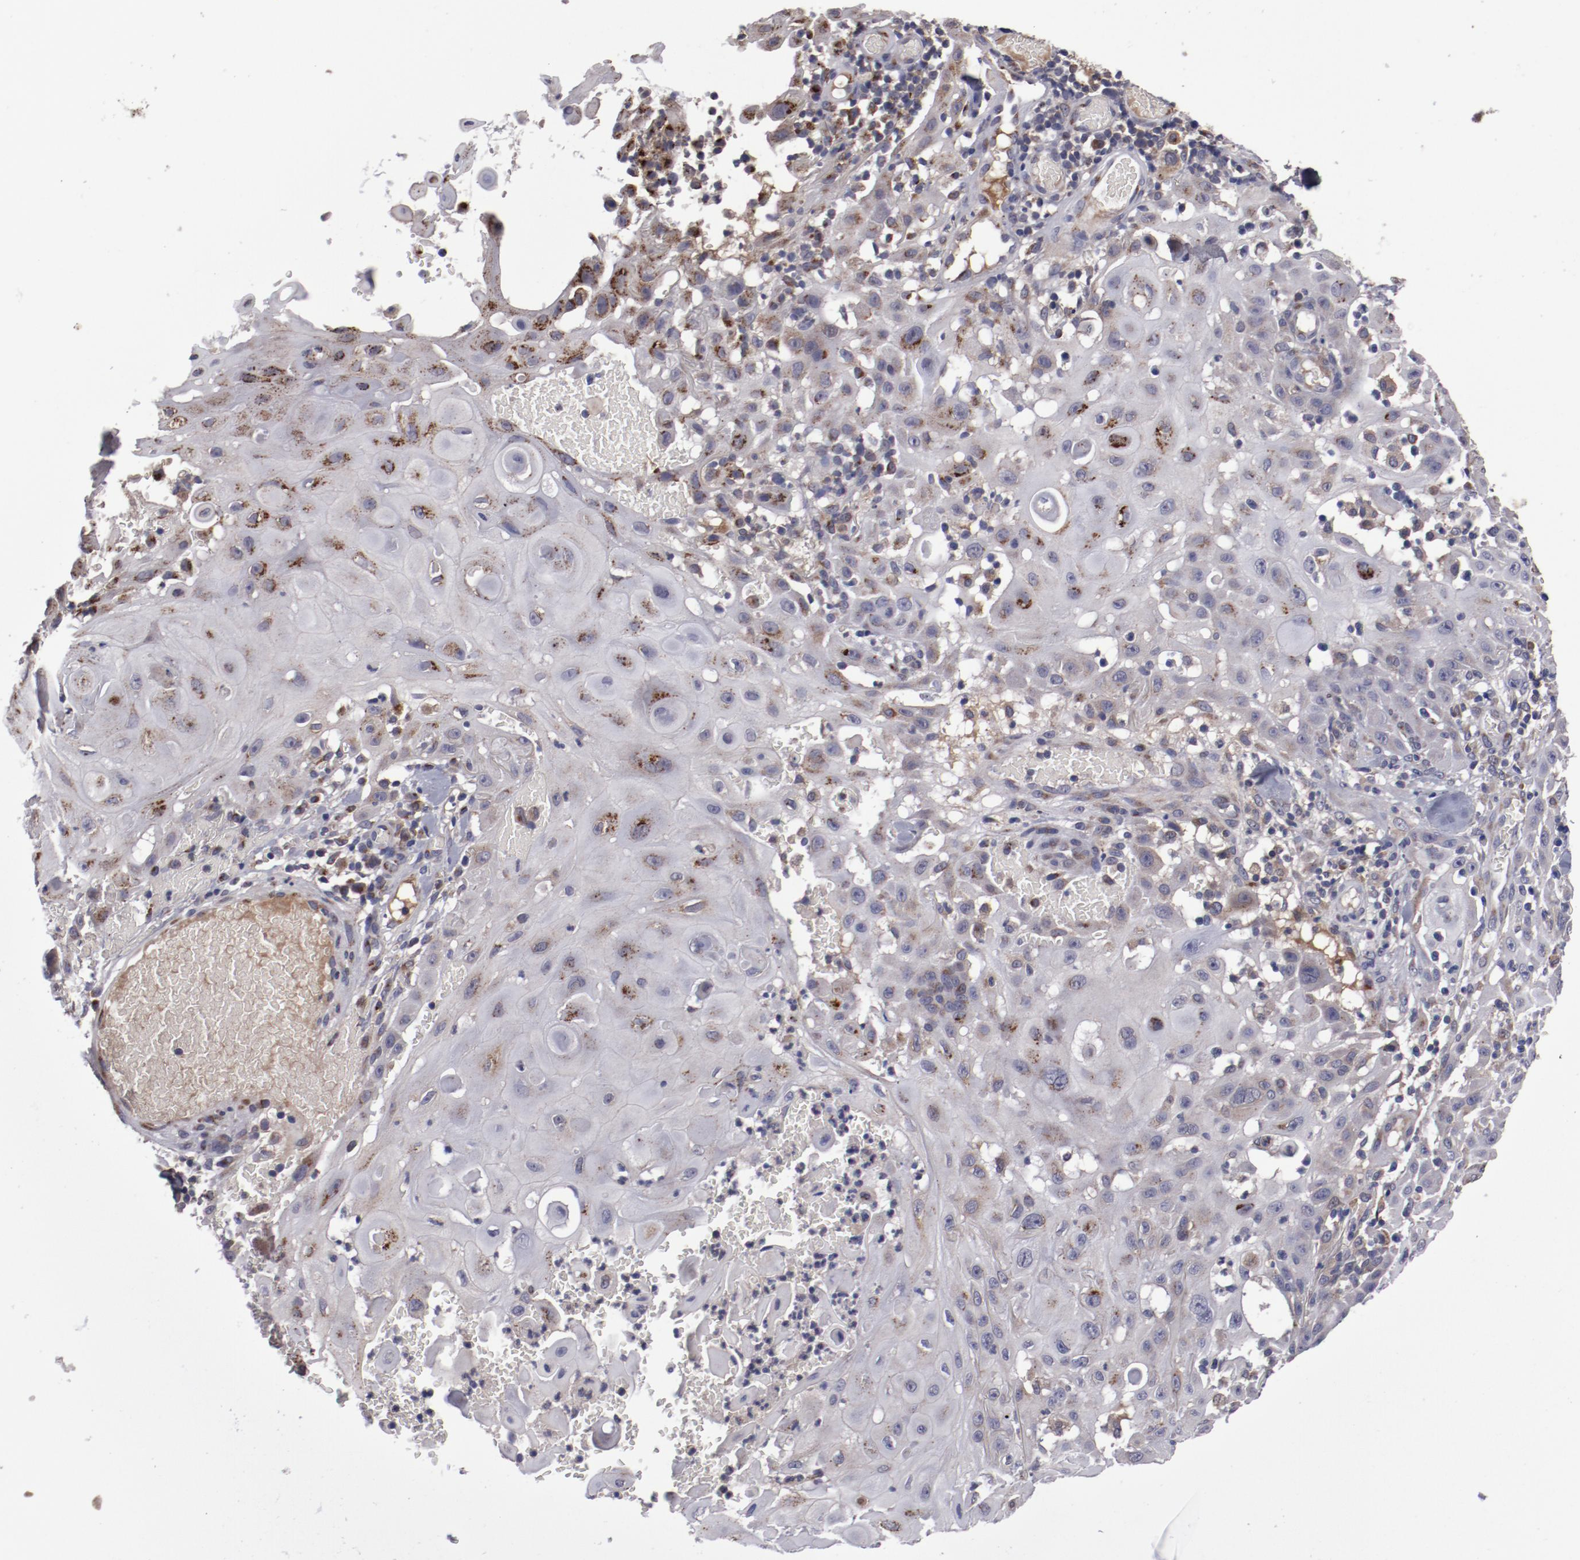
{"staining": {"intensity": "weak", "quantity": "25%-75%", "location": "cytoplasmic/membranous"}, "tissue": "skin cancer", "cell_type": "Tumor cells", "image_type": "cancer", "snomed": [{"axis": "morphology", "description": "Squamous cell carcinoma, NOS"}, {"axis": "topography", "description": "Skin"}], "caption": "Weak cytoplasmic/membranous protein expression is appreciated in approximately 25%-75% of tumor cells in skin squamous cell carcinoma.", "gene": "IL12A", "patient": {"sex": "male", "age": 24}}